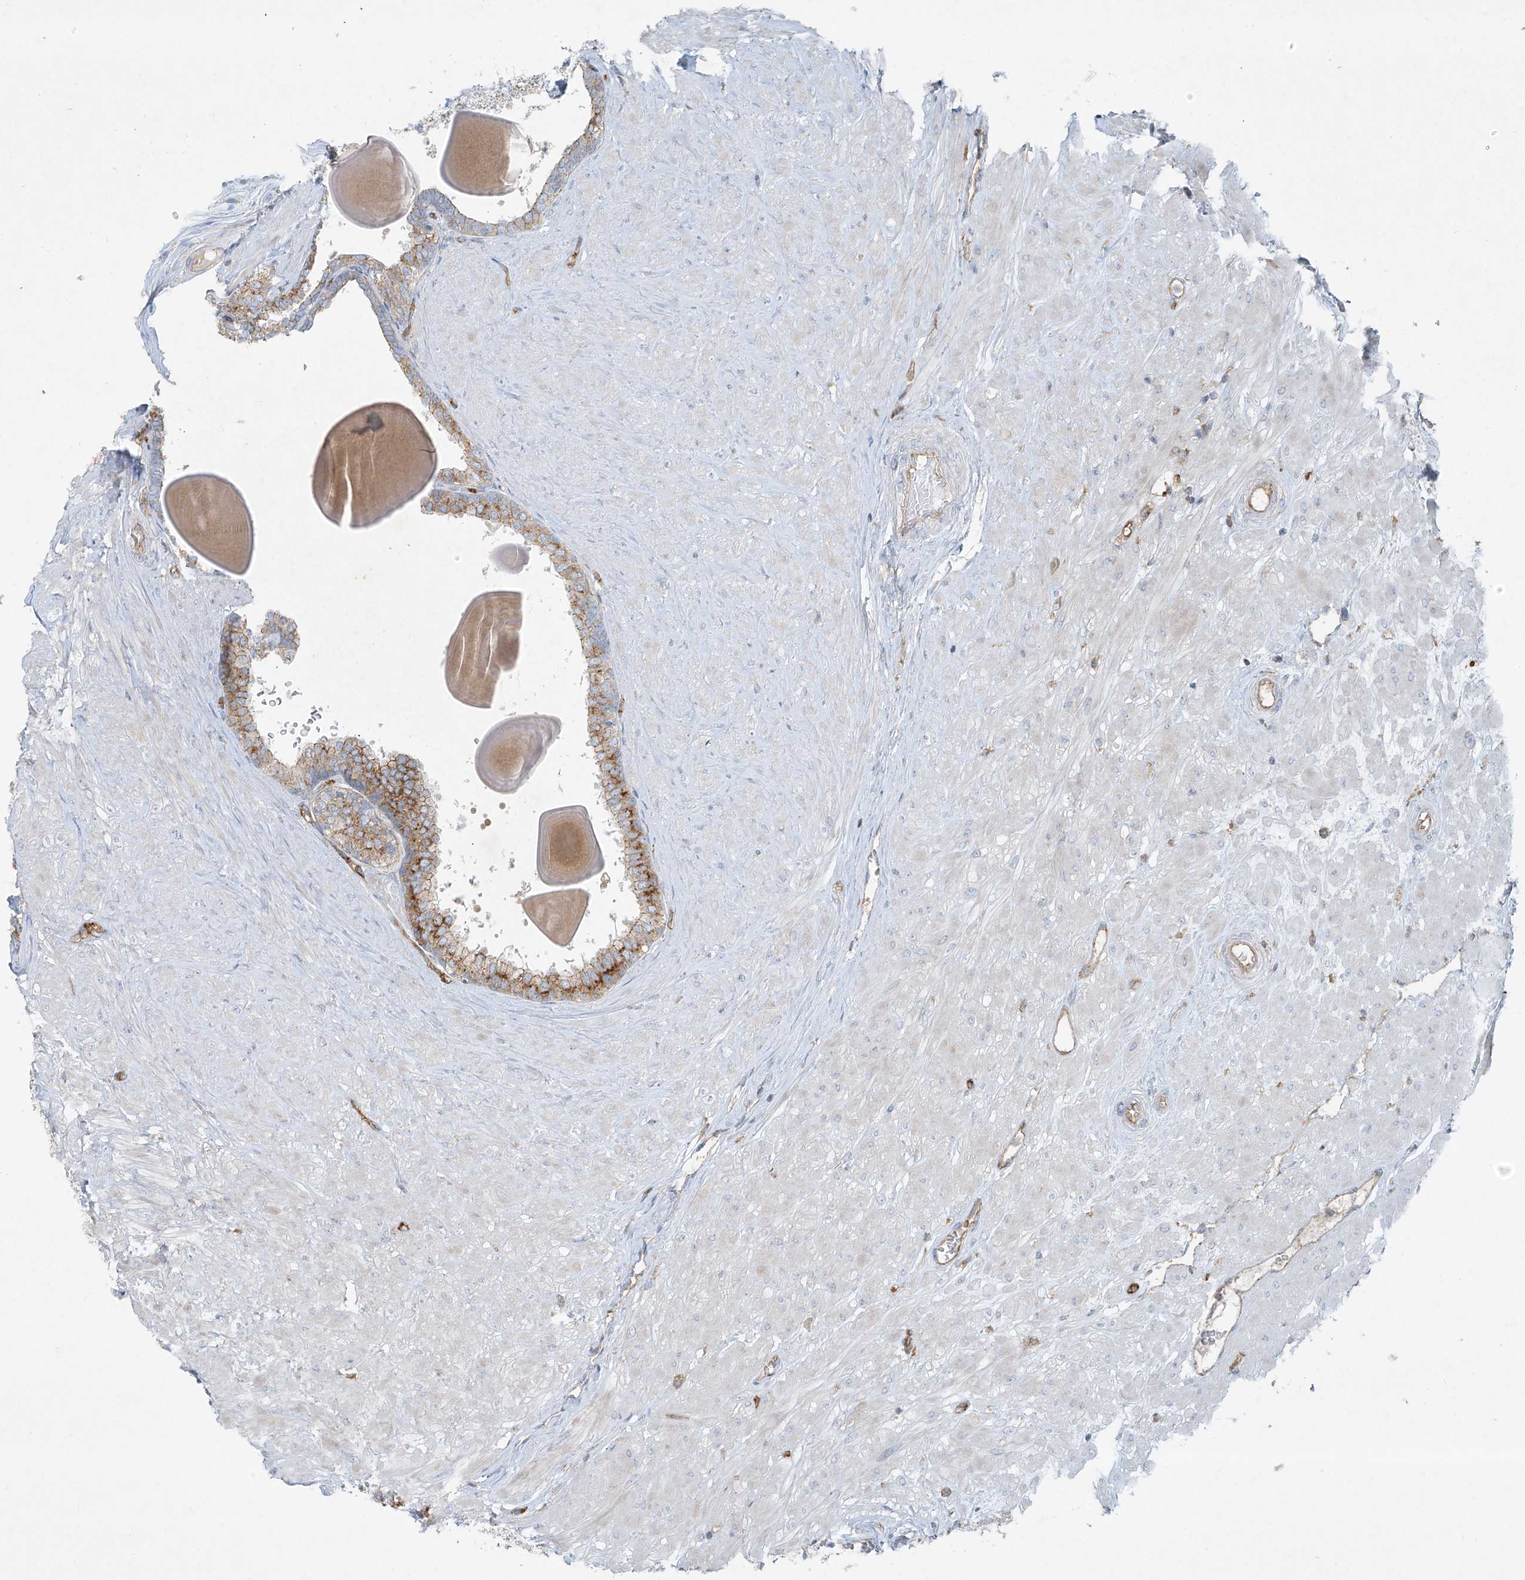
{"staining": {"intensity": "strong", "quantity": ">75%", "location": "cytoplasmic/membranous"}, "tissue": "prostate", "cell_type": "Glandular cells", "image_type": "normal", "snomed": [{"axis": "morphology", "description": "Normal tissue, NOS"}, {"axis": "topography", "description": "Prostate"}], "caption": "Immunohistochemistry (IHC) photomicrograph of benign prostate stained for a protein (brown), which exhibits high levels of strong cytoplasmic/membranous staining in approximately >75% of glandular cells.", "gene": "VAMP5", "patient": {"sex": "male", "age": 48}}